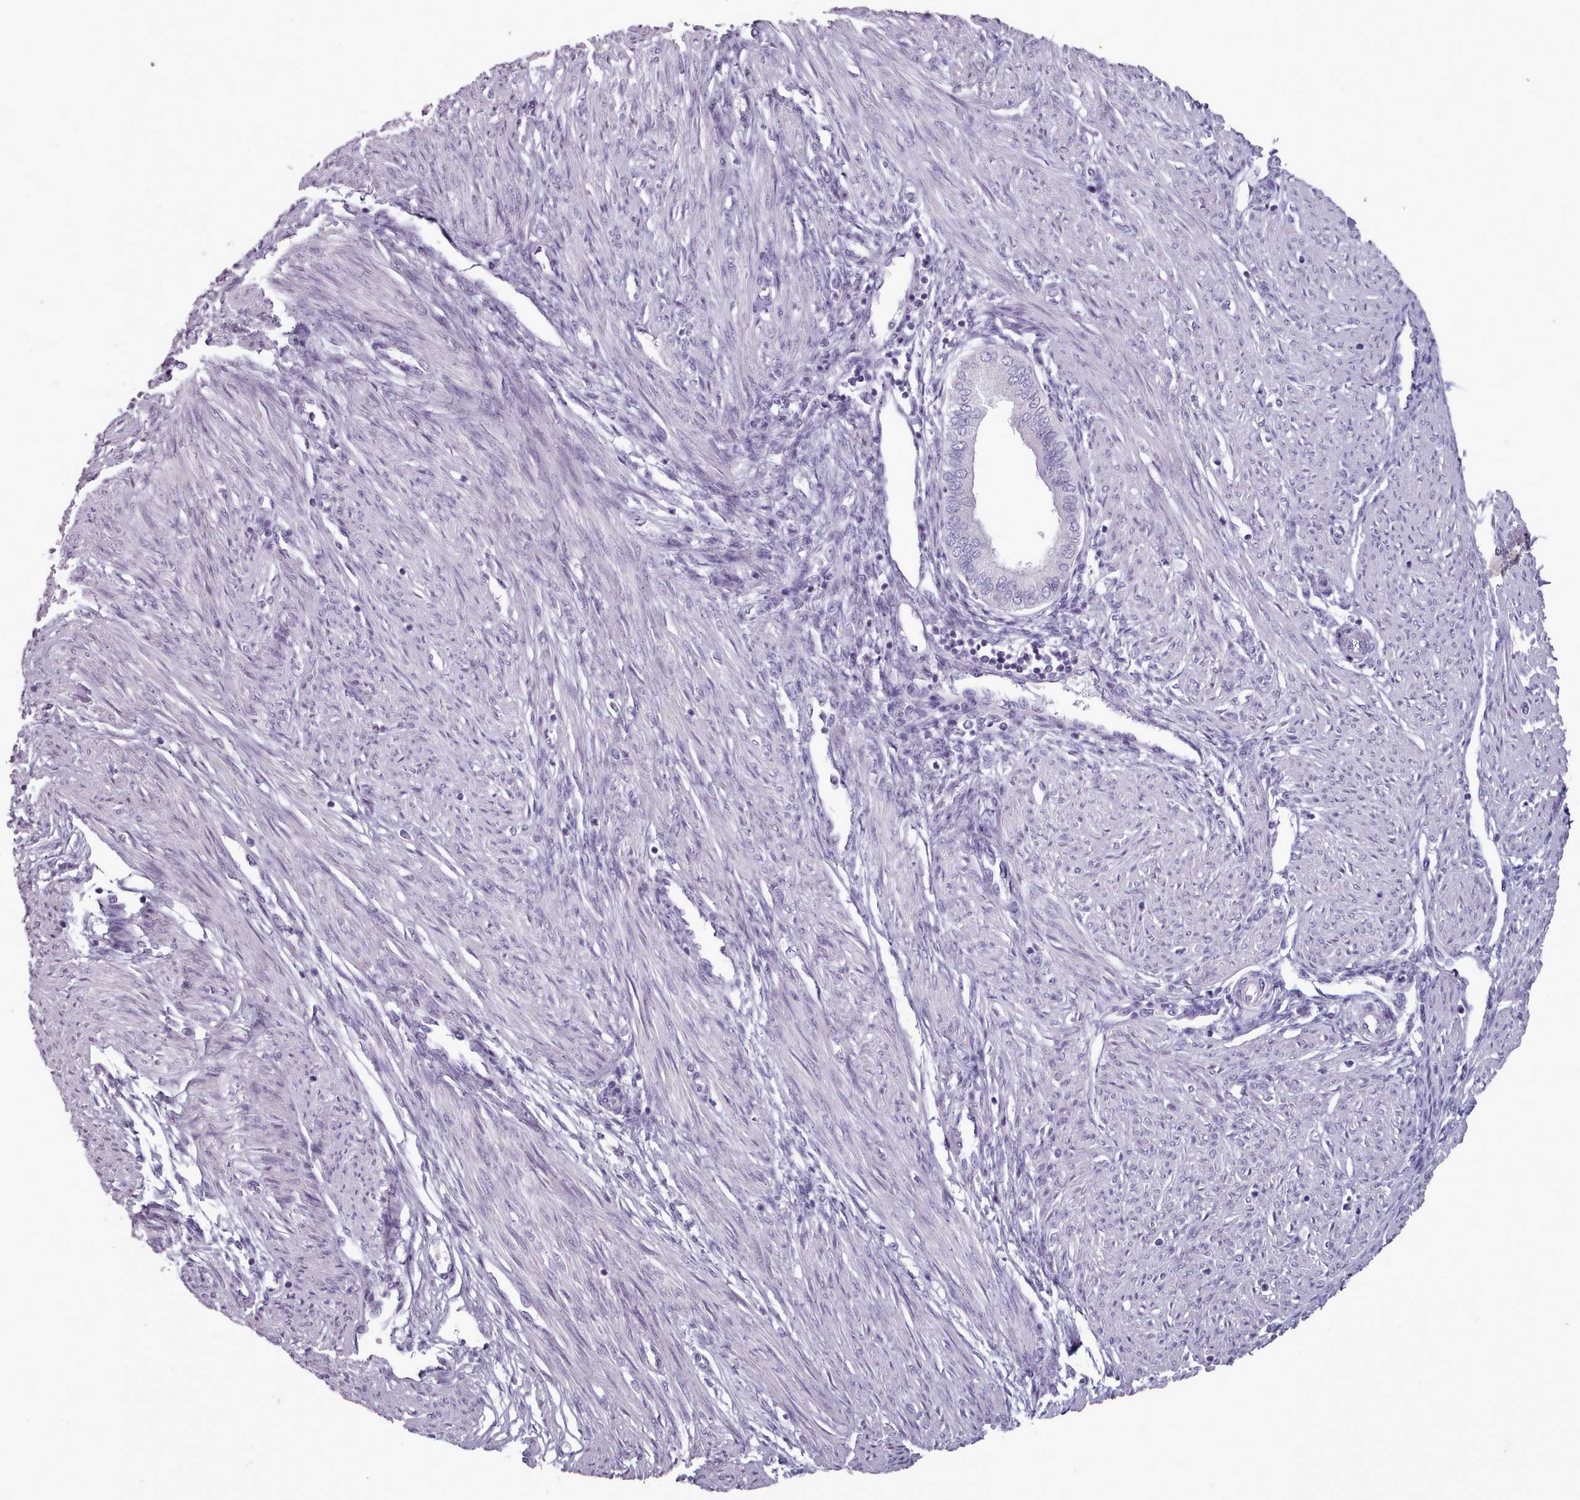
{"staining": {"intensity": "negative", "quantity": "none", "location": "none"}, "tissue": "endometrium", "cell_type": "Cells in endometrial stroma", "image_type": "normal", "snomed": [{"axis": "morphology", "description": "Normal tissue, NOS"}, {"axis": "topography", "description": "Endometrium"}], "caption": "High power microscopy histopathology image of an IHC micrograph of benign endometrium, revealing no significant positivity in cells in endometrial stroma.", "gene": "PBX4", "patient": {"sex": "female", "age": 53}}